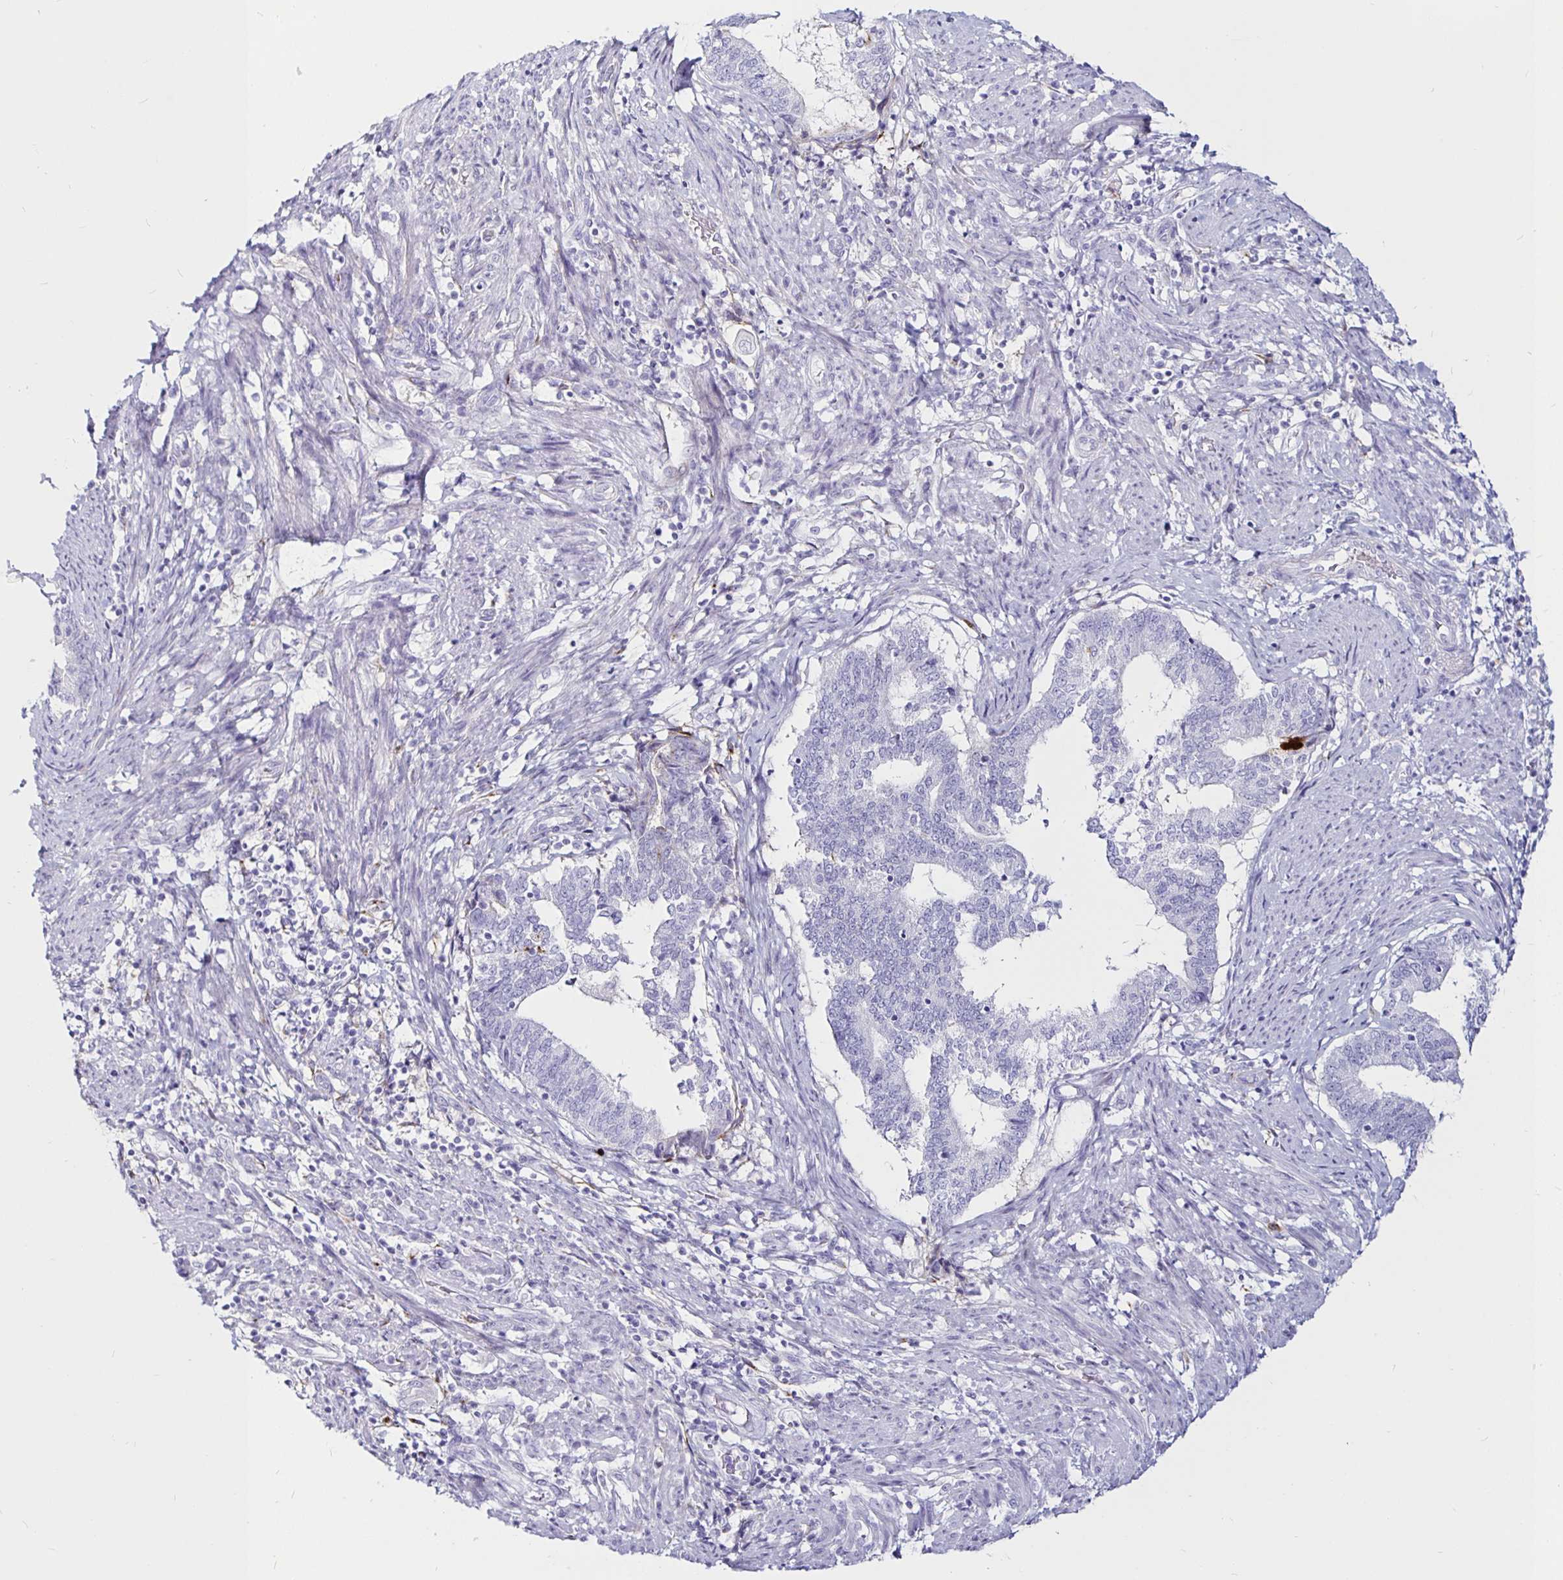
{"staining": {"intensity": "negative", "quantity": "none", "location": "none"}, "tissue": "endometrial cancer", "cell_type": "Tumor cells", "image_type": "cancer", "snomed": [{"axis": "morphology", "description": "Adenocarcinoma, NOS"}, {"axis": "topography", "description": "Endometrium"}], "caption": "This is an immunohistochemistry photomicrograph of endometrial cancer (adenocarcinoma). There is no expression in tumor cells.", "gene": "TIMP1", "patient": {"sex": "female", "age": 65}}